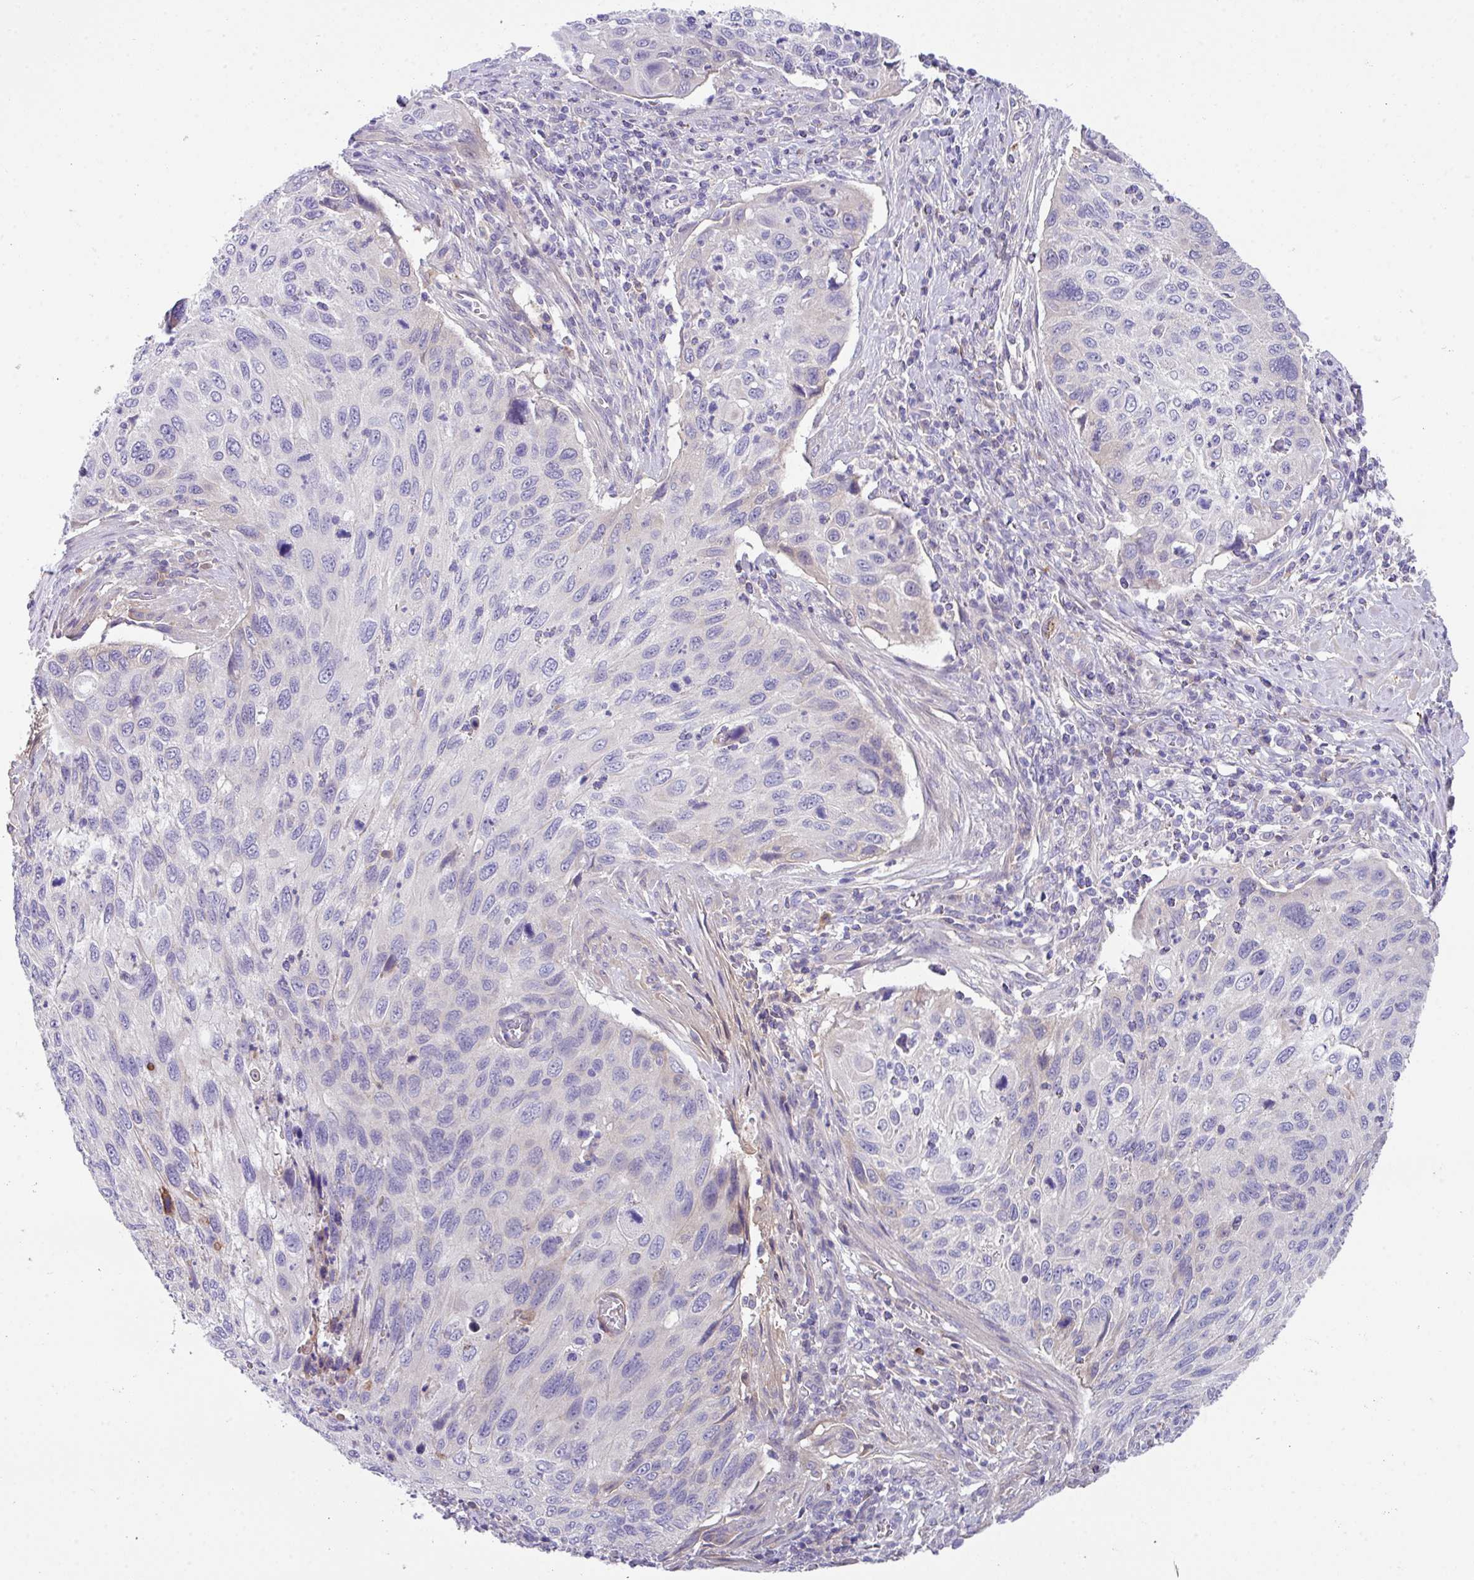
{"staining": {"intensity": "negative", "quantity": "none", "location": "none"}, "tissue": "cervical cancer", "cell_type": "Tumor cells", "image_type": "cancer", "snomed": [{"axis": "morphology", "description": "Squamous cell carcinoma, NOS"}, {"axis": "topography", "description": "Cervix"}], "caption": "Tumor cells show no significant staining in squamous cell carcinoma (cervical).", "gene": "DNAL1", "patient": {"sex": "female", "age": 70}}